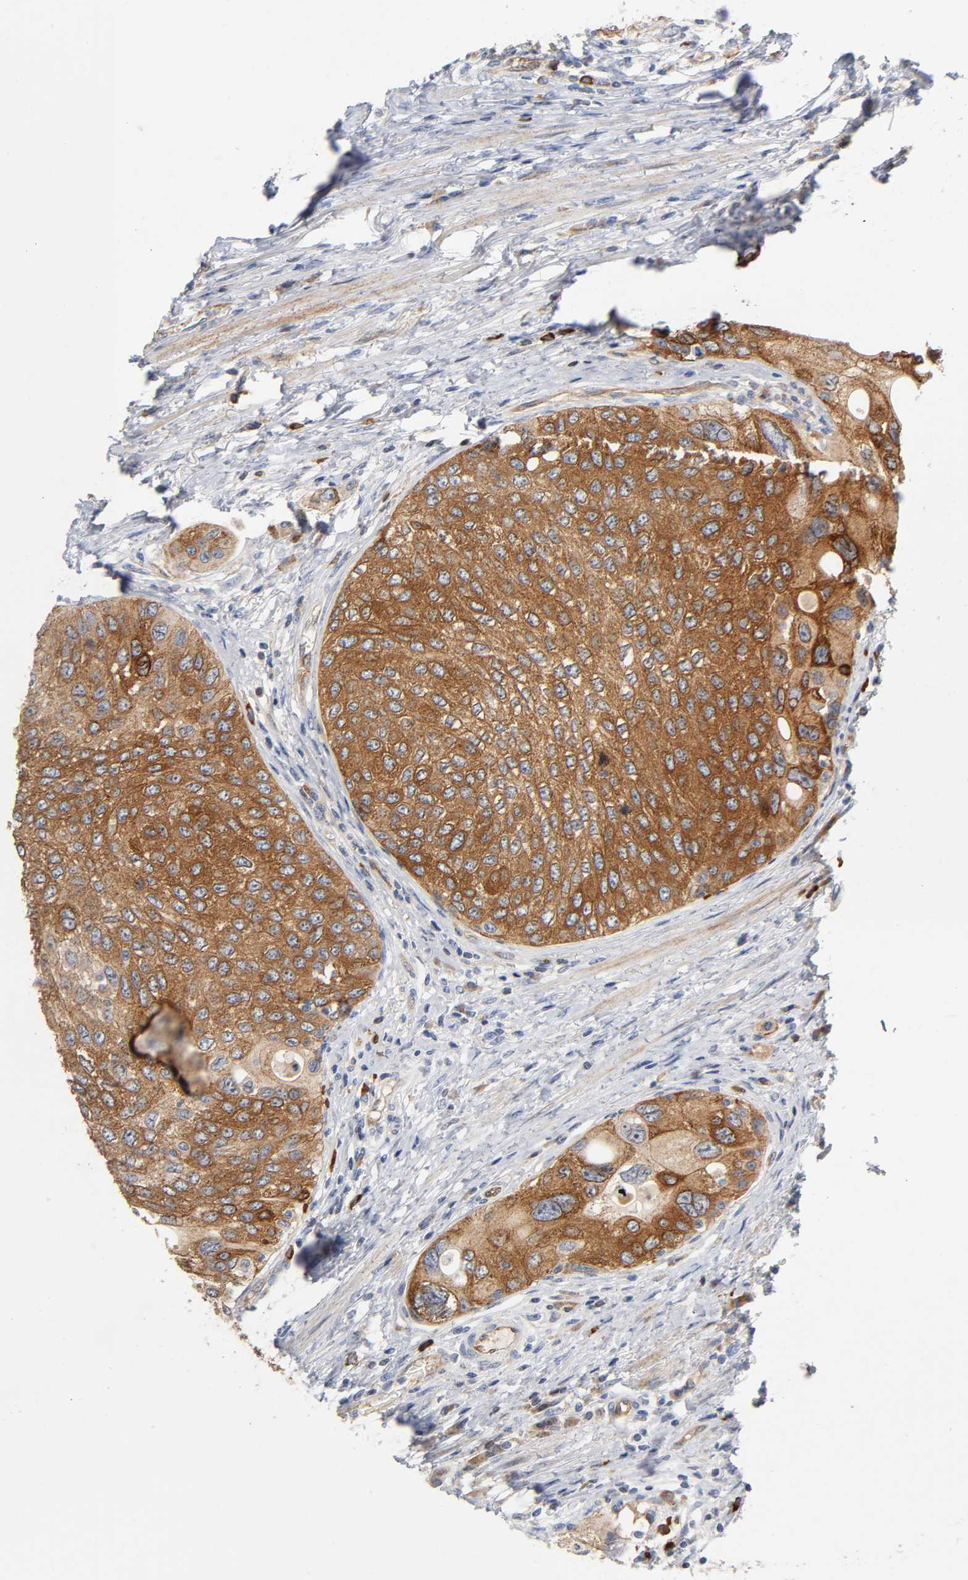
{"staining": {"intensity": "moderate", "quantity": ">75%", "location": "cytoplasmic/membranous"}, "tissue": "urothelial cancer", "cell_type": "Tumor cells", "image_type": "cancer", "snomed": [{"axis": "morphology", "description": "Urothelial carcinoma, High grade"}, {"axis": "topography", "description": "Urinary bladder"}], "caption": "A micrograph showing moderate cytoplasmic/membranous staining in approximately >75% of tumor cells in urothelial cancer, as visualized by brown immunohistochemical staining.", "gene": "CD2AP", "patient": {"sex": "female", "age": 56}}